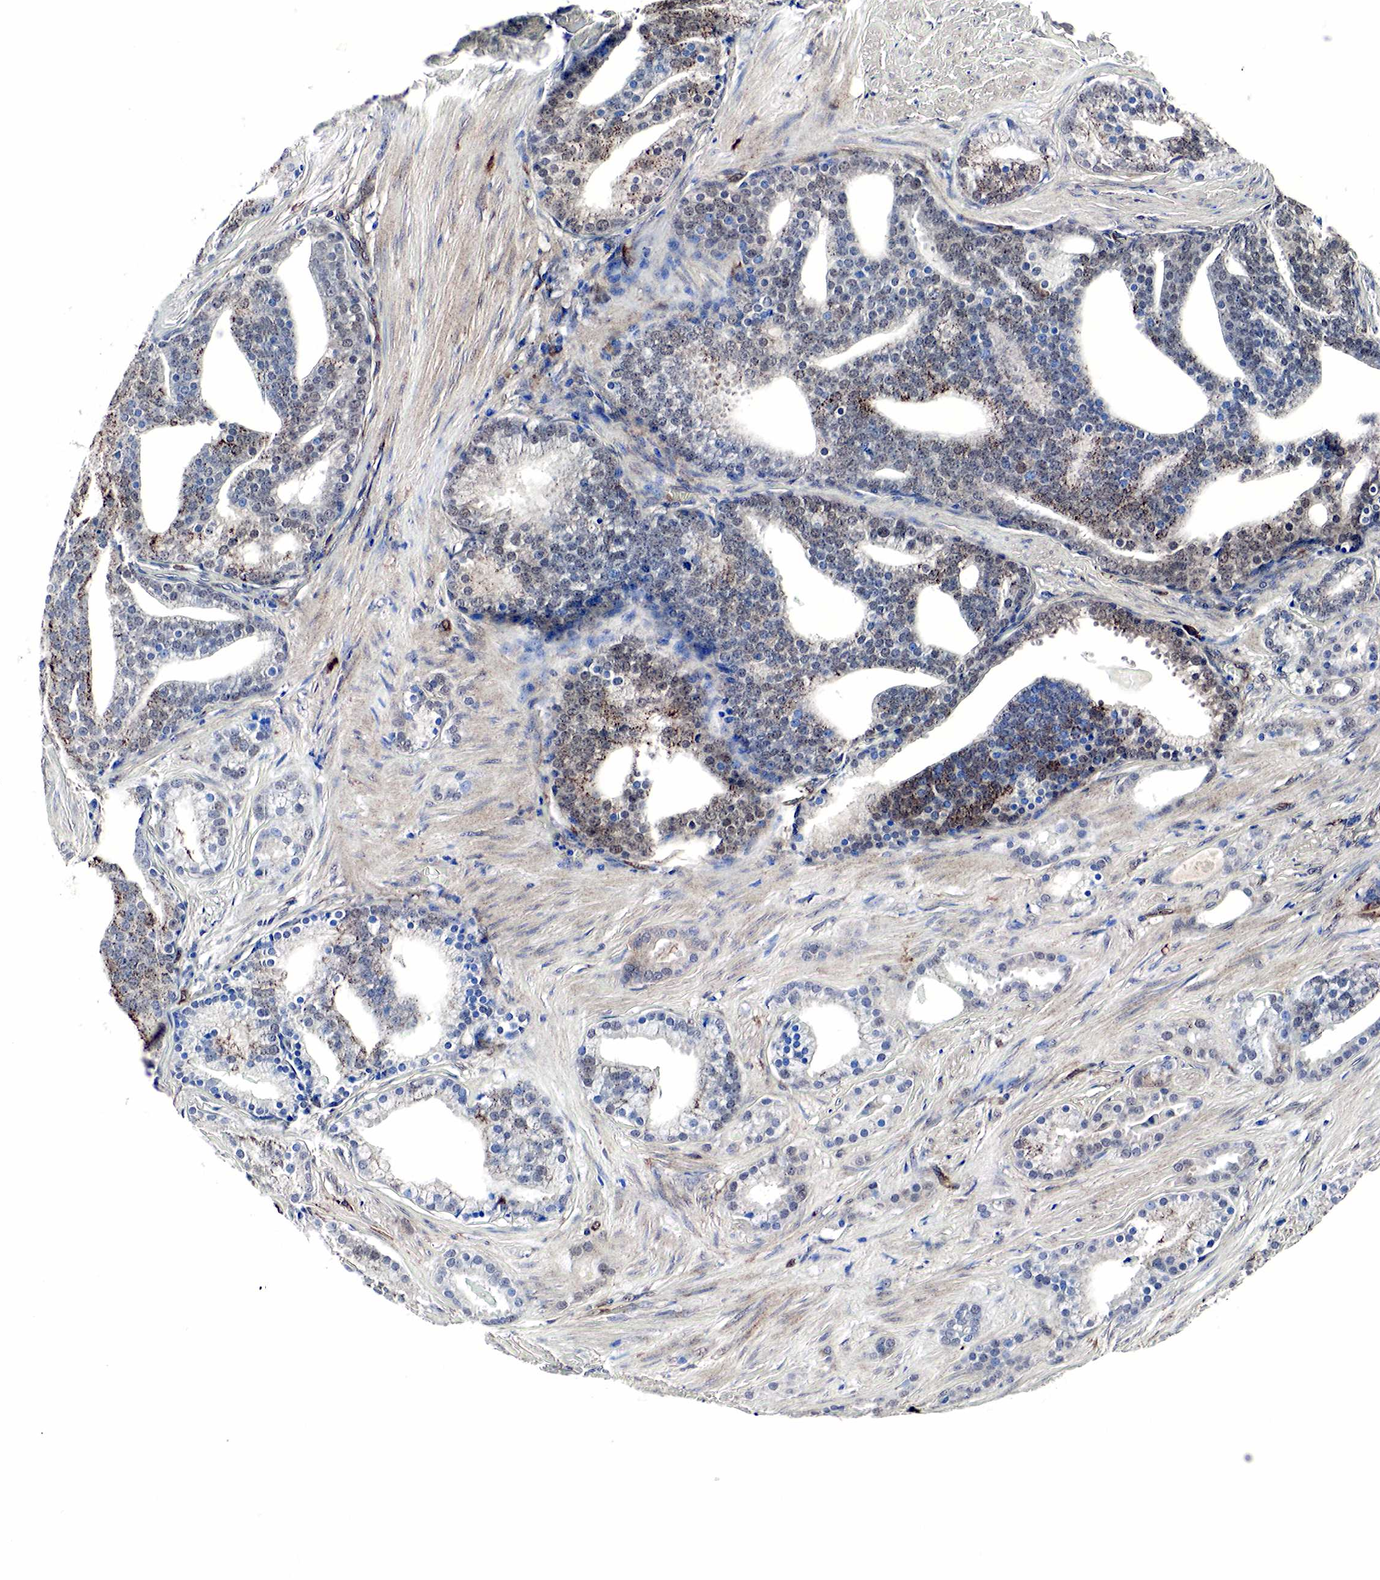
{"staining": {"intensity": "moderate", "quantity": ">75%", "location": "cytoplasmic/membranous"}, "tissue": "prostate cancer", "cell_type": "Tumor cells", "image_type": "cancer", "snomed": [{"axis": "morphology", "description": "Adenocarcinoma, Low grade"}, {"axis": "topography", "description": "Prostate"}], "caption": "Protein staining of prostate low-grade adenocarcinoma tissue reveals moderate cytoplasmic/membranous staining in approximately >75% of tumor cells.", "gene": "SPIN1", "patient": {"sex": "male", "age": 71}}